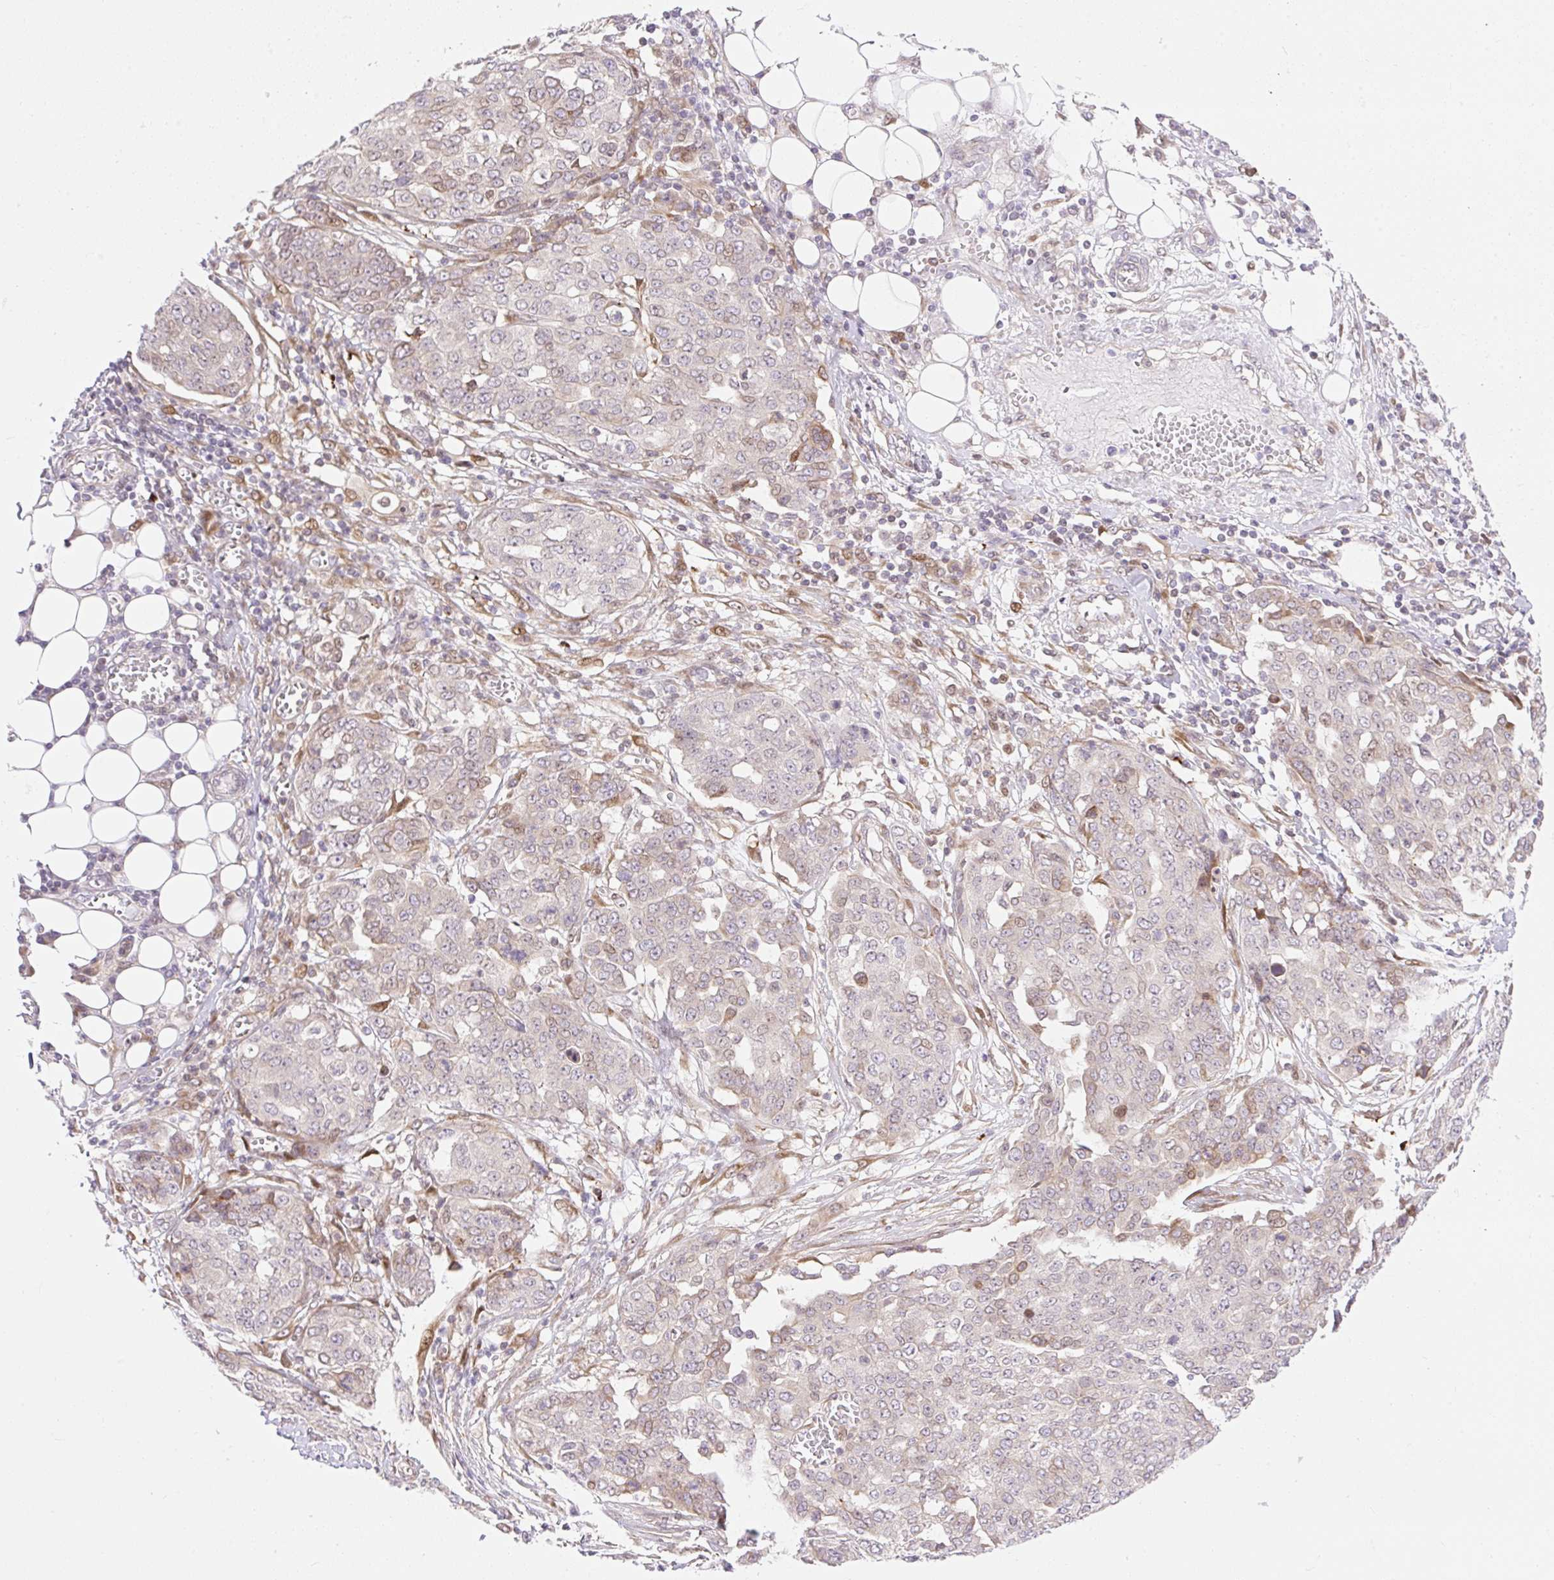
{"staining": {"intensity": "weak", "quantity": "<25%", "location": "nuclear"}, "tissue": "ovarian cancer", "cell_type": "Tumor cells", "image_type": "cancer", "snomed": [{"axis": "morphology", "description": "Cystadenocarcinoma, serous, NOS"}, {"axis": "topography", "description": "Soft tissue"}, {"axis": "topography", "description": "Ovary"}], "caption": "Ovarian cancer was stained to show a protein in brown. There is no significant positivity in tumor cells.", "gene": "ZFP41", "patient": {"sex": "female", "age": 57}}